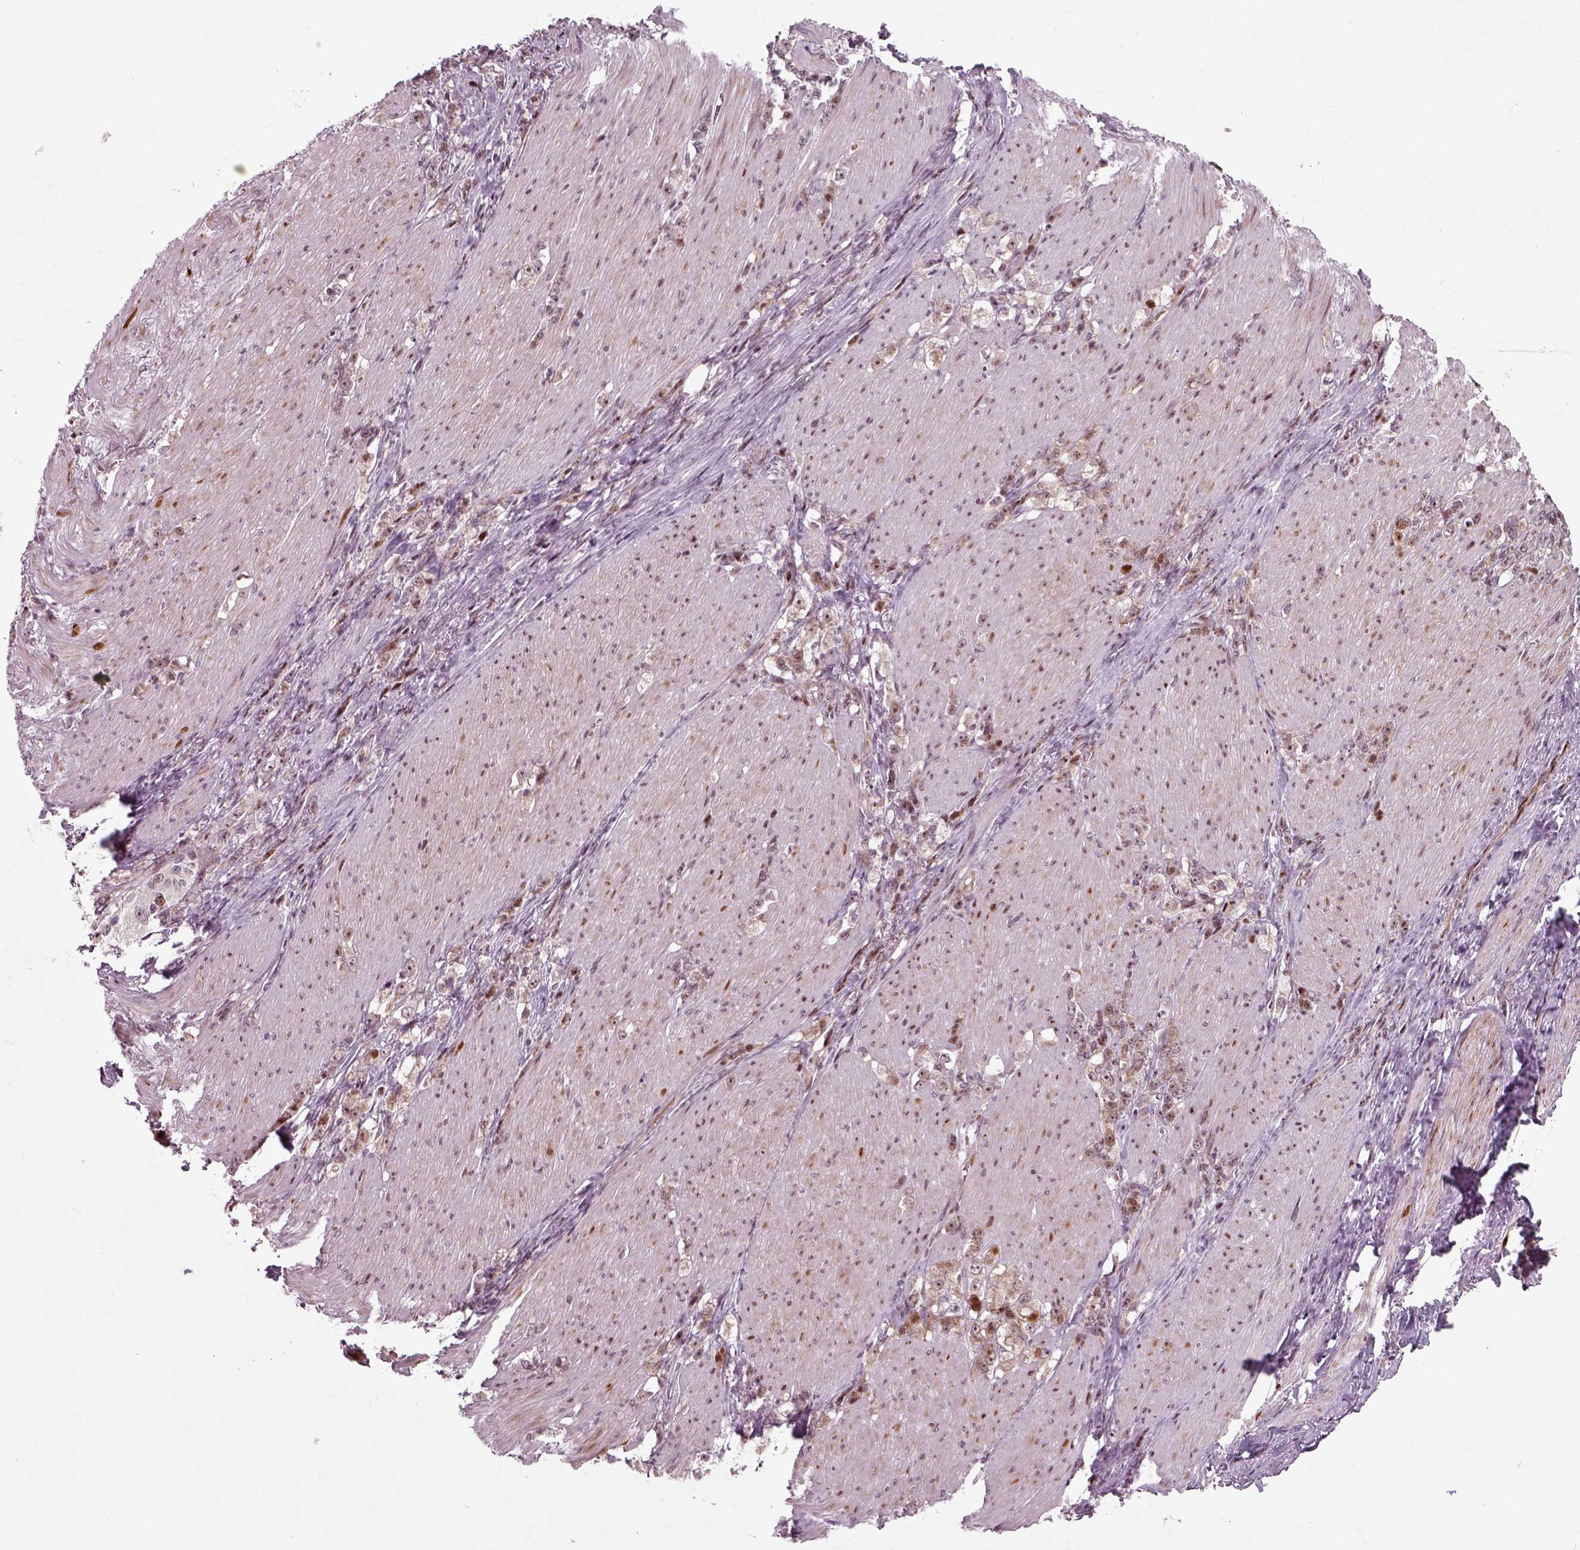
{"staining": {"intensity": "moderate", "quantity": "<25%", "location": "nuclear"}, "tissue": "stomach cancer", "cell_type": "Tumor cells", "image_type": "cancer", "snomed": [{"axis": "morphology", "description": "Adenocarcinoma, NOS"}, {"axis": "topography", "description": "Stomach, lower"}], "caption": "This is a micrograph of IHC staining of adenocarcinoma (stomach), which shows moderate expression in the nuclear of tumor cells.", "gene": "CDC14A", "patient": {"sex": "male", "age": 88}}